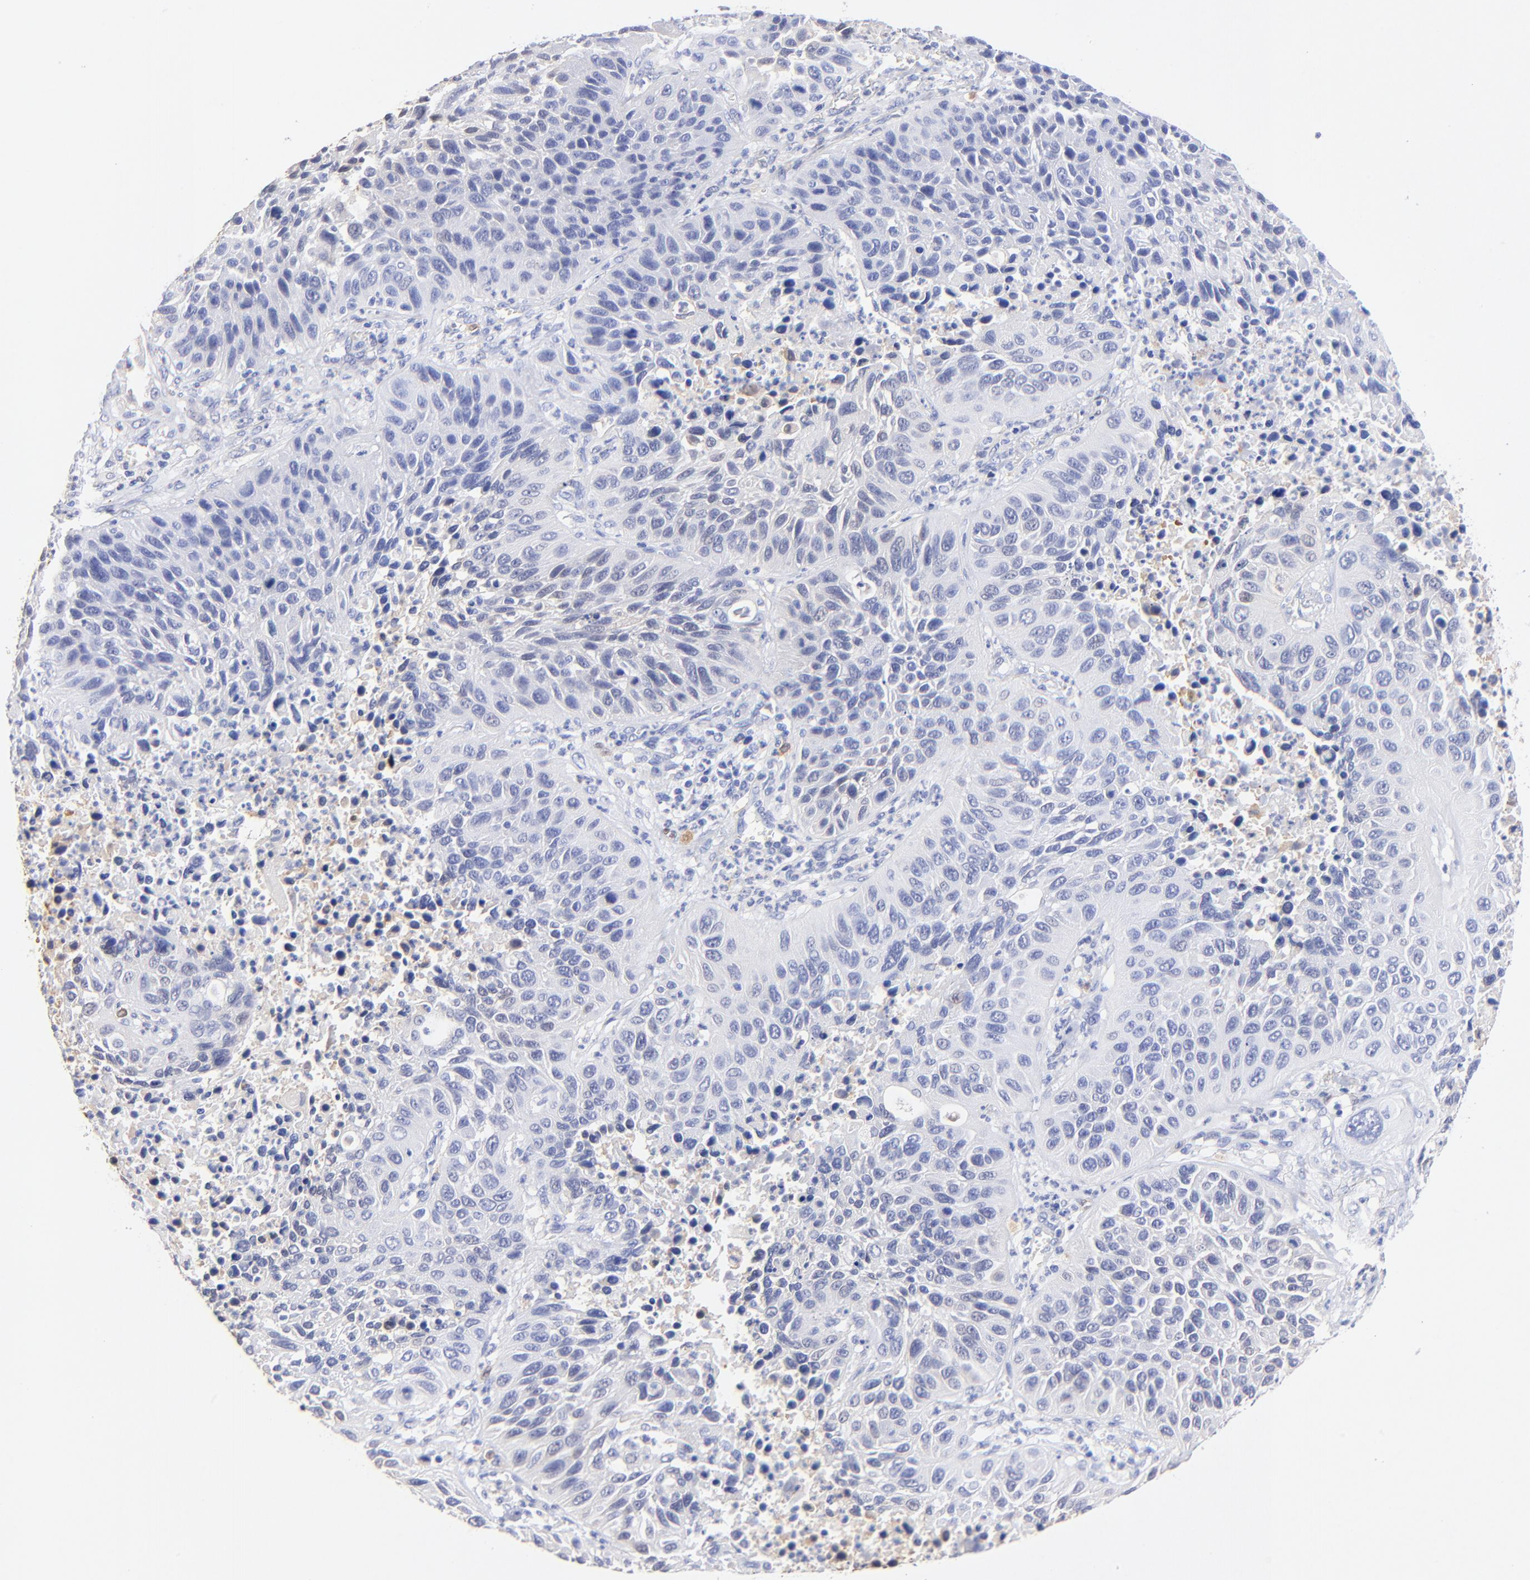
{"staining": {"intensity": "negative", "quantity": "none", "location": "none"}, "tissue": "lung cancer", "cell_type": "Tumor cells", "image_type": "cancer", "snomed": [{"axis": "morphology", "description": "Squamous cell carcinoma, NOS"}, {"axis": "topography", "description": "Lung"}], "caption": "Squamous cell carcinoma (lung) stained for a protein using immunohistochemistry (IHC) demonstrates no expression tumor cells.", "gene": "ALDH1A1", "patient": {"sex": "female", "age": 76}}